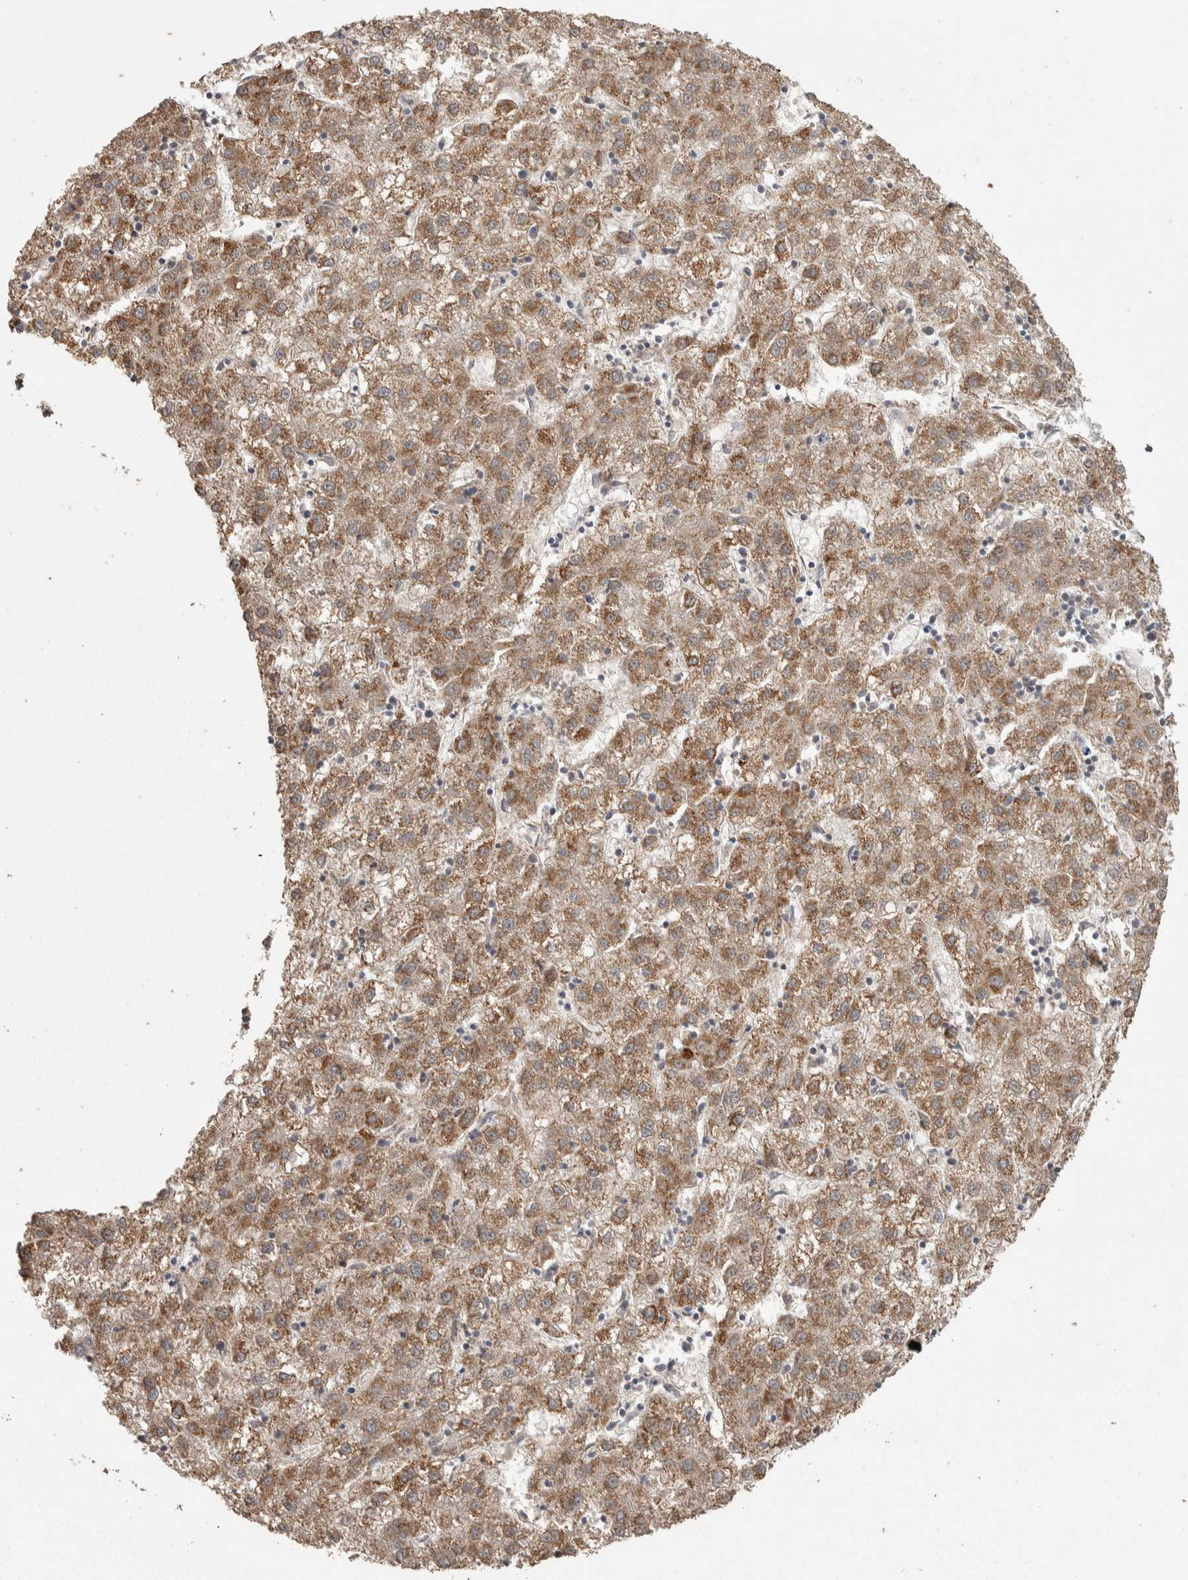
{"staining": {"intensity": "moderate", "quantity": ">75%", "location": "cytoplasmic/membranous"}, "tissue": "liver cancer", "cell_type": "Tumor cells", "image_type": "cancer", "snomed": [{"axis": "morphology", "description": "Carcinoma, Hepatocellular, NOS"}, {"axis": "topography", "description": "Liver"}], "caption": "Liver cancer tissue exhibits moderate cytoplasmic/membranous staining in approximately >75% of tumor cells, visualized by immunohistochemistry.", "gene": "SCO1", "patient": {"sex": "male", "age": 72}}